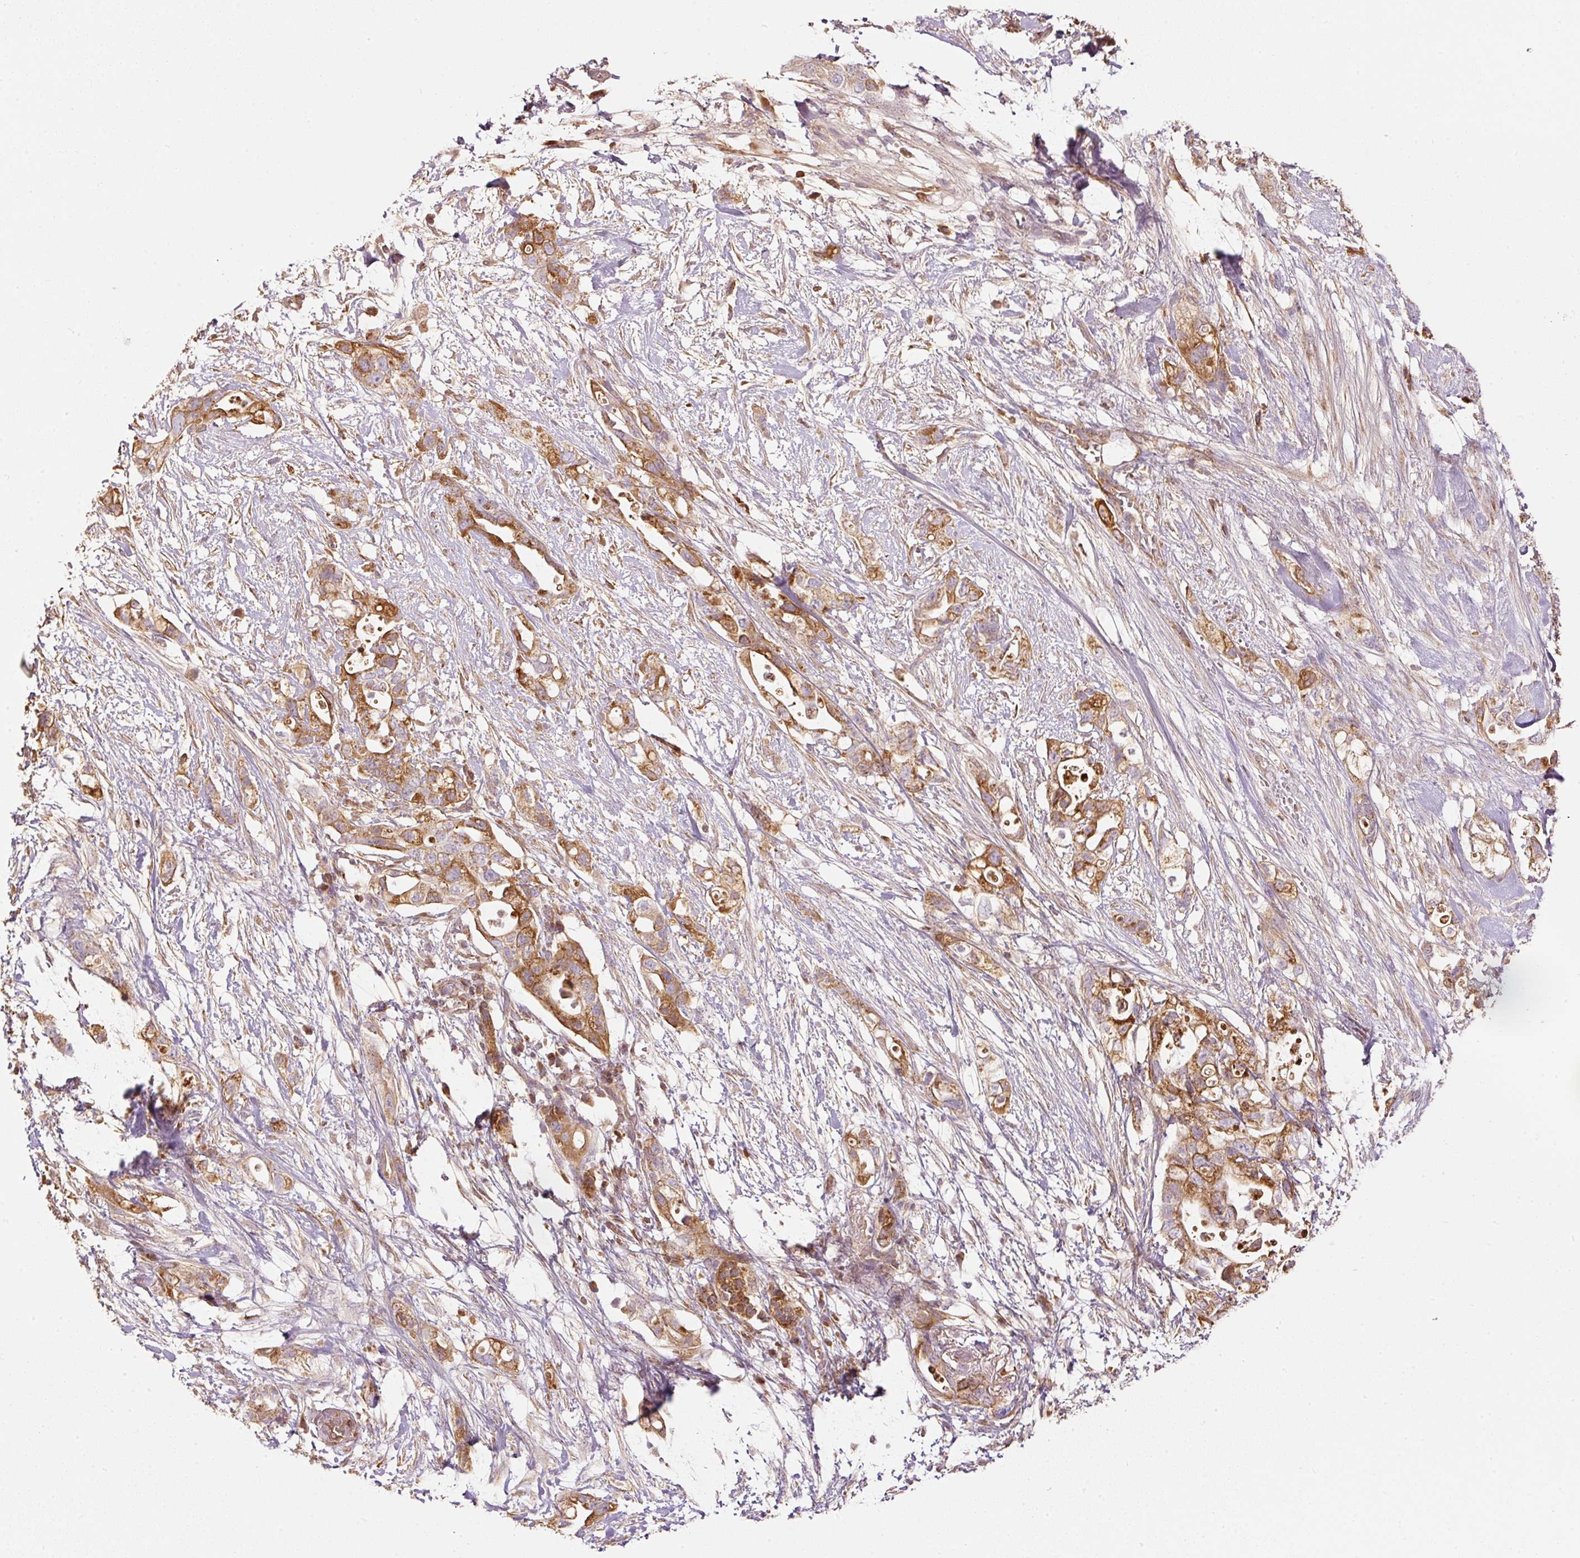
{"staining": {"intensity": "strong", "quantity": ">75%", "location": "cytoplasmic/membranous"}, "tissue": "pancreatic cancer", "cell_type": "Tumor cells", "image_type": "cancer", "snomed": [{"axis": "morphology", "description": "Adenocarcinoma, NOS"}, {"axis": "topography", "description": "Pancreas"}], "caption": "Strong cytoplasmic/membranous positivity is appreciated in about >75% of tumor cells in pancreatic cancer.", "gene": "SERPING1", "patient": {"sex": "female", "age": 72}}